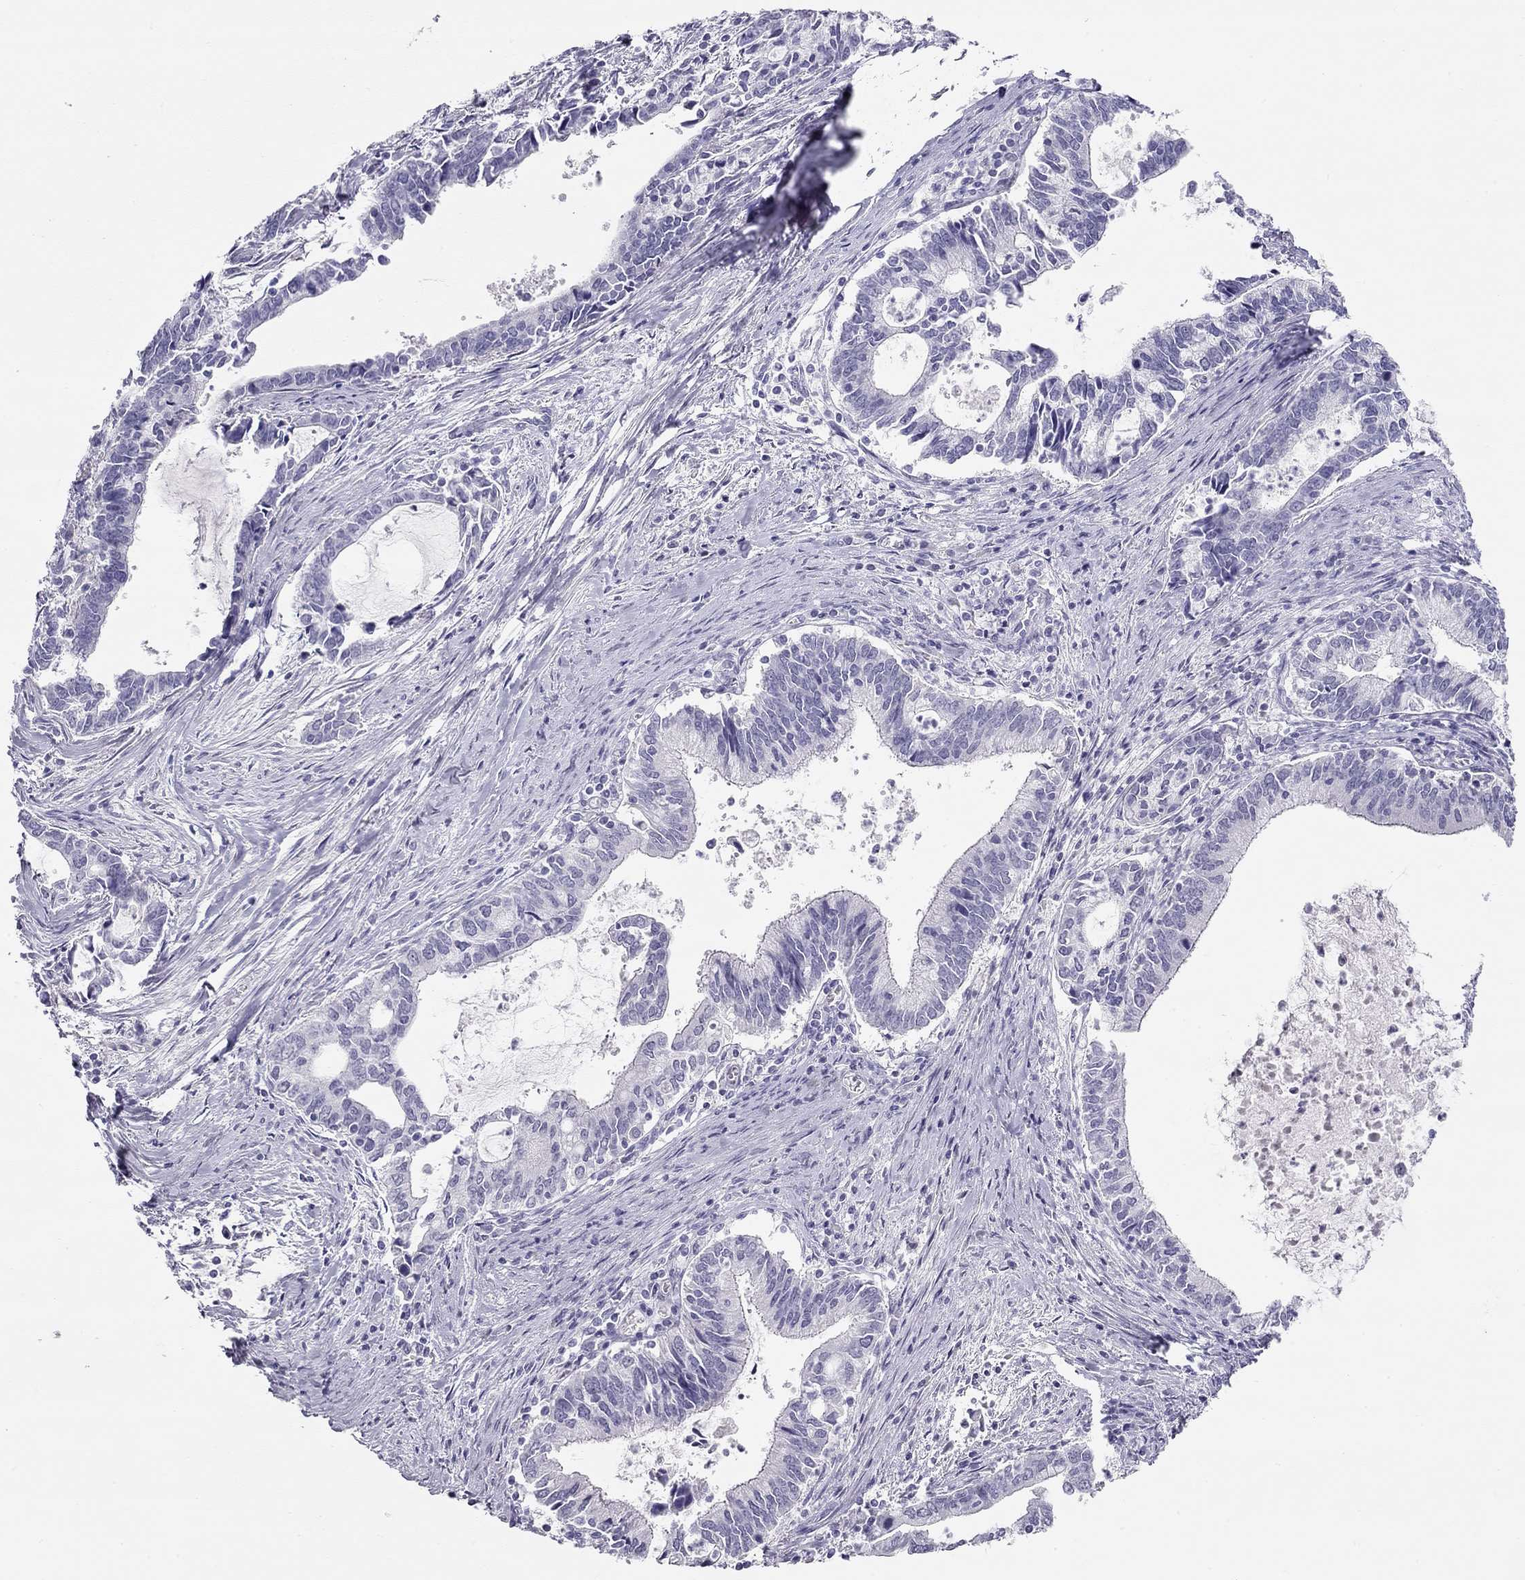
{"staining": {"intensity": "negative", "quantity": "none", "location": "none"}, "tissue": "cervical cancer", "cell_type": "Tumor cells", "image_type": "cancer", "snomed": [{"axis": "morphology", "description": "Adenocarcinoma, NOS"}, {"axis": "topography", "description": "Cervix"}], "caption": "Immunohistochemical staining of cervical cancer (adenocarcinoma) demonstrates no significant expression in tumor cells.", "gene": "KCNV2", "patient": {"sex": "female", "age": 42}}